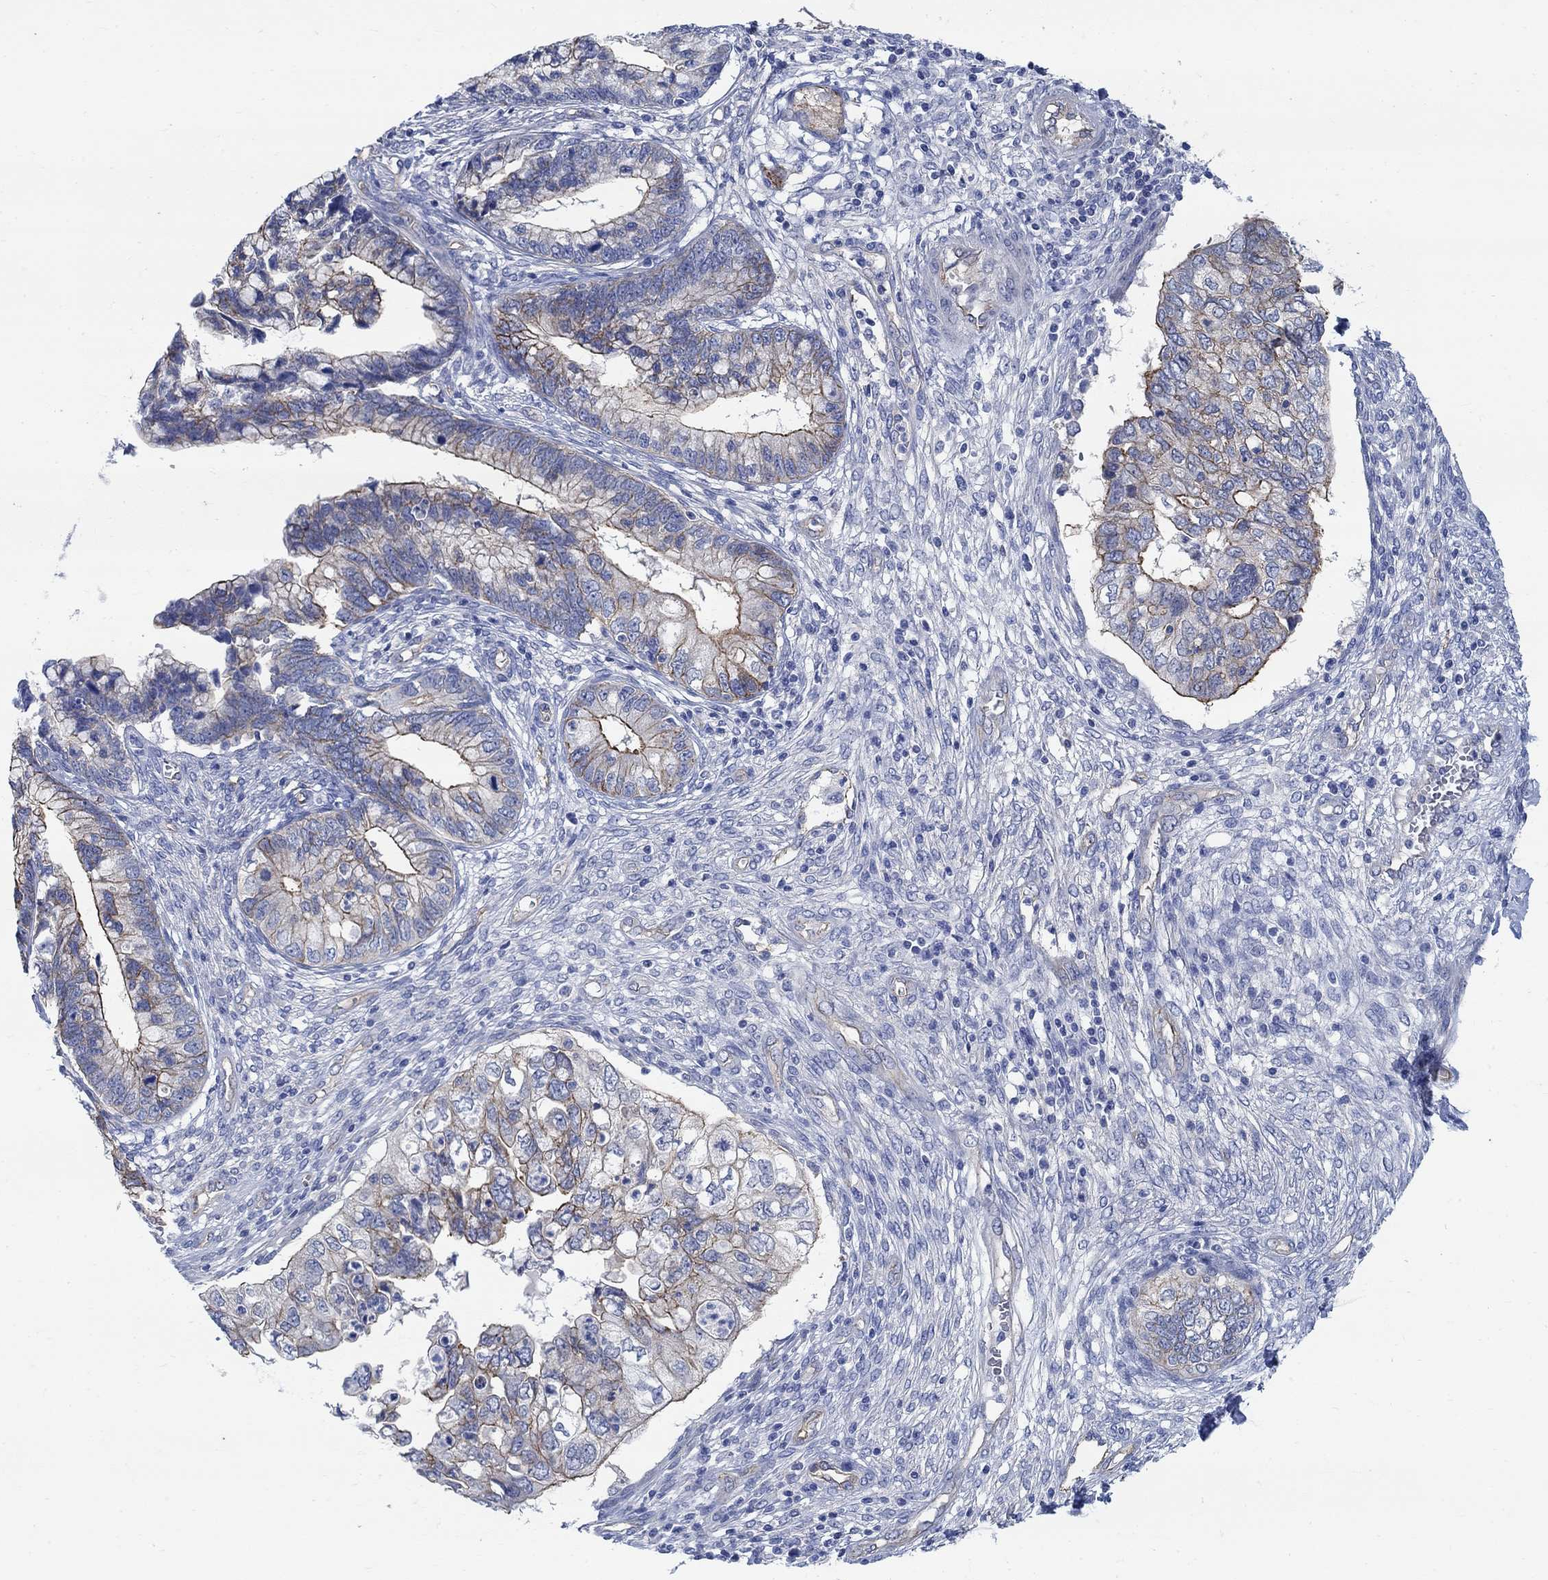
{"staining": {"intensity": "strong", "quantity": "<25%", "location": "cytoplasmic/membranous"}, "tissue": "cervical cancer", "cell_type": "Tumor cells", "image_type": "cancer", "snomed": [{"axis": "morphology", "description": "Adenocarcinoma, NOS"}, {"axis": "topography", "description": "Cervix"}], "caption": "The immunohistochemical stain highlights strong cytoplasmic/membranous positivity in tumor cells of adenocarcinoma (cervical) tissue.", "gene": "TMEM198", "patient": {"sex": "female", "age": 44}}